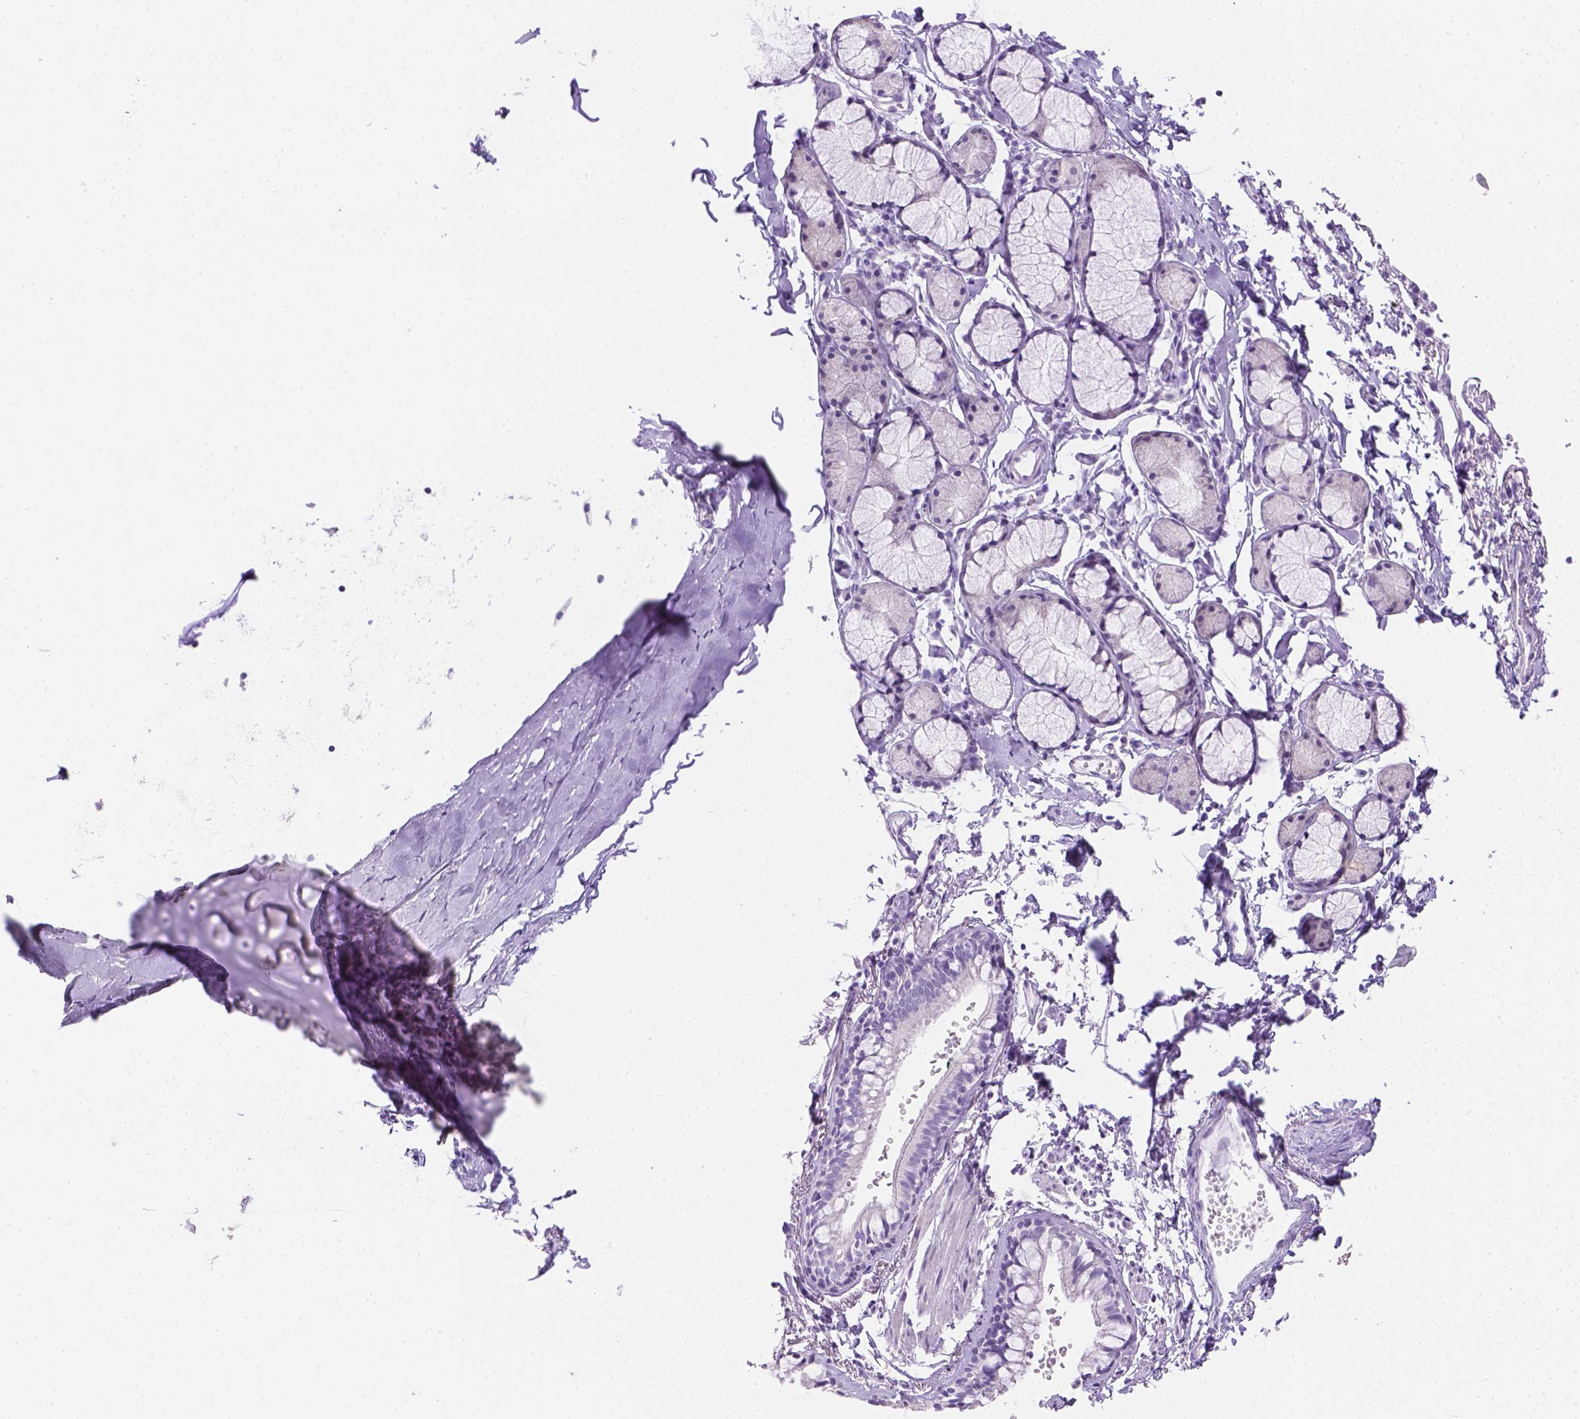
{"staining": {"intensity": "negative", "quantity": "none", "location": "none"}, "tissue": "bronchus", "cell_type": "Respiratory epithelial cells", "image_type": "normal", "snomed": [{"axis": "morphology", "description": "Normal tissue, NOS"}, {"axis": "topography", "description": "Cartilage tissue"}, {"axis": "topography", "description": "Bronchus"}], "caption": "Respiratory epithelial cells are negative for protein expression in benign human bronchus. Nuclei are stained in blue.", "gene": "TMEM38A", "patient": {"sex": "female", "age": 59}}